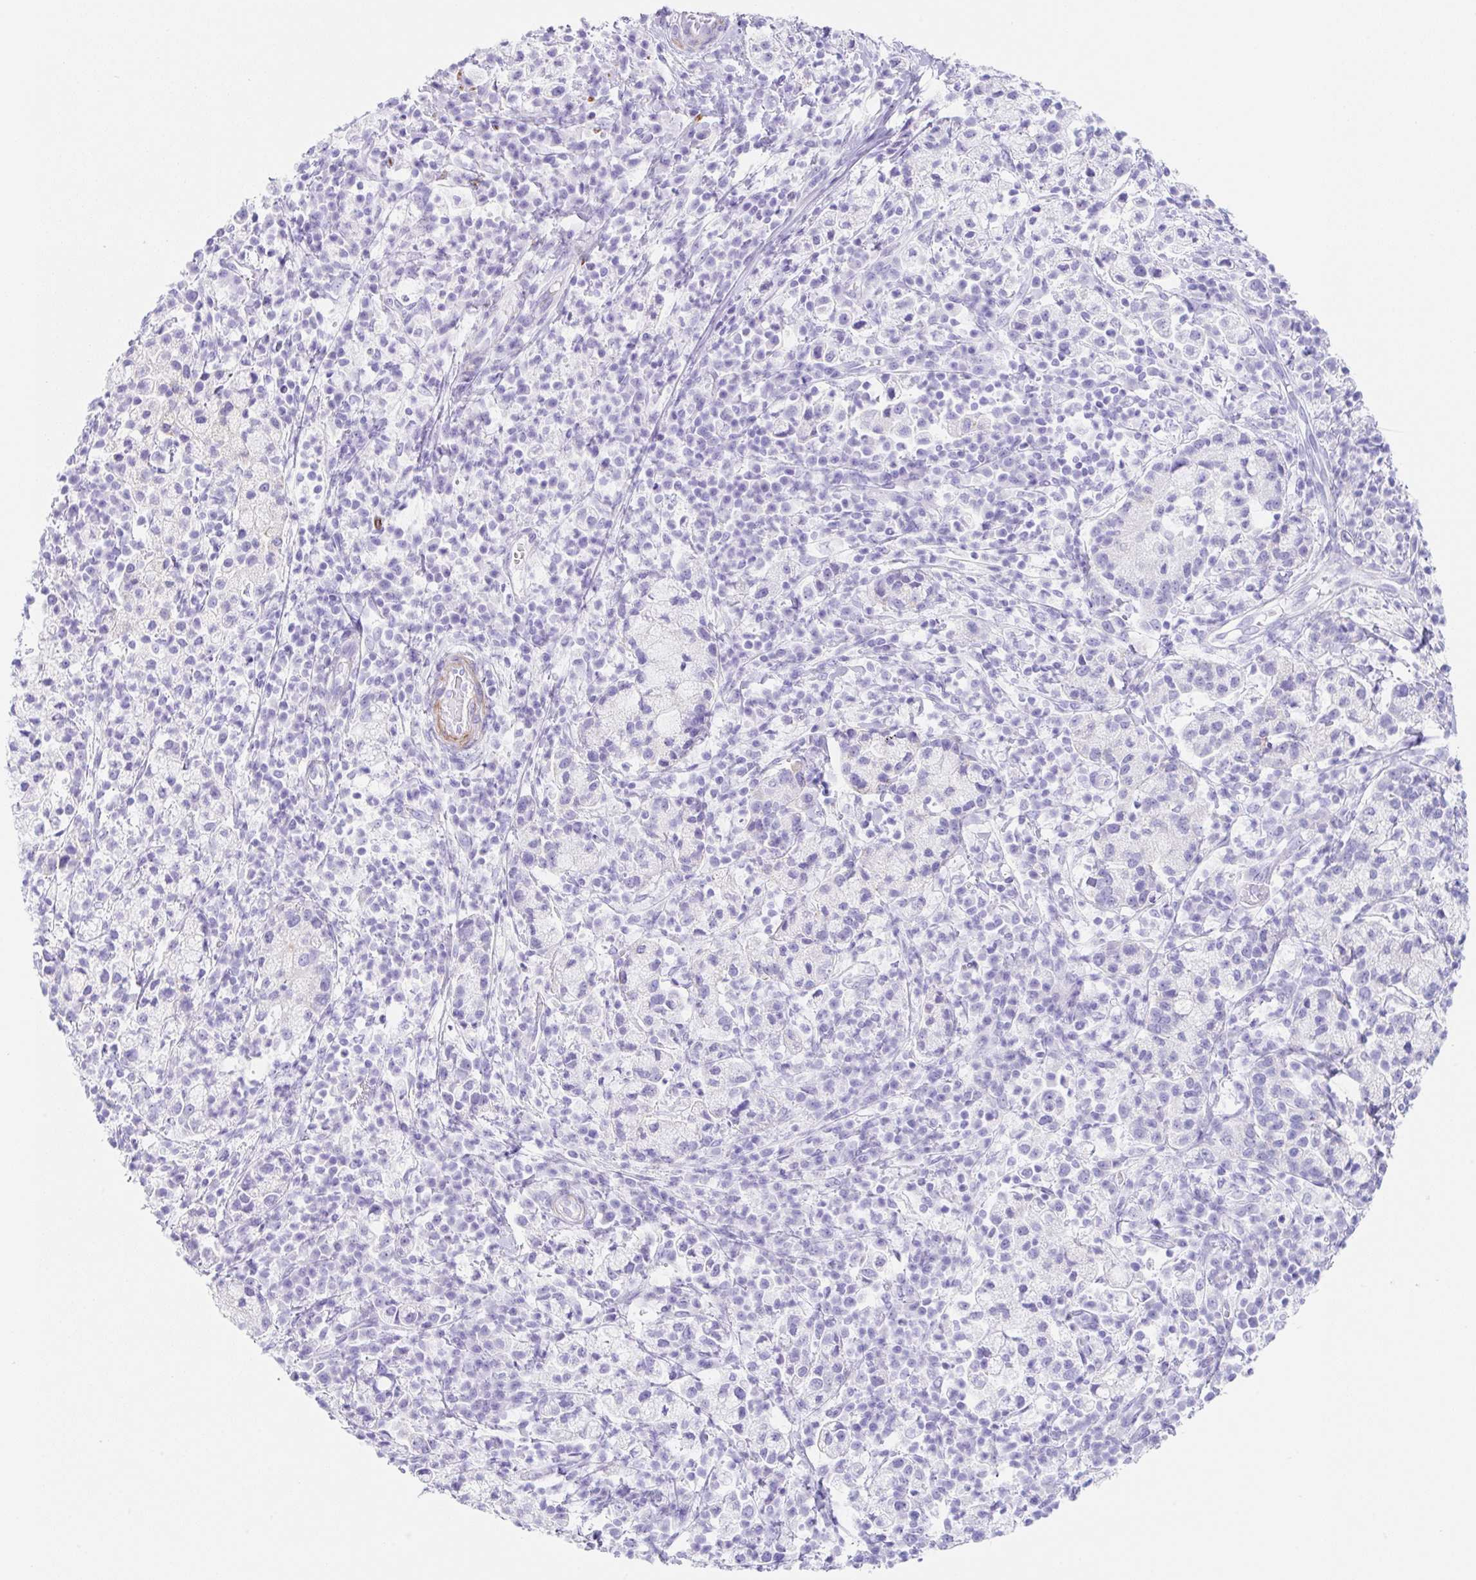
{"staining": {"intensity": "negative", "quantity": "none", "location": "none"}, "tissue": "cervical cancer", "cell_type": "Tumor cells", "image_type": "cancer", "snomed": [{"axis": "morphology", "description": "Normal tissue, NOS"}, {"axis": "morphology", "description": "Adenocarcinoma, NOS"}, {"axis": "topography", "description": "Cervix"}], "caption": "A photomicrograph of cervical adenocarcinoma stained for a protein displays no brown staining in tumor cells.", "gene": "CLDND2", "patient": {"sex": "female", "age": 44}}